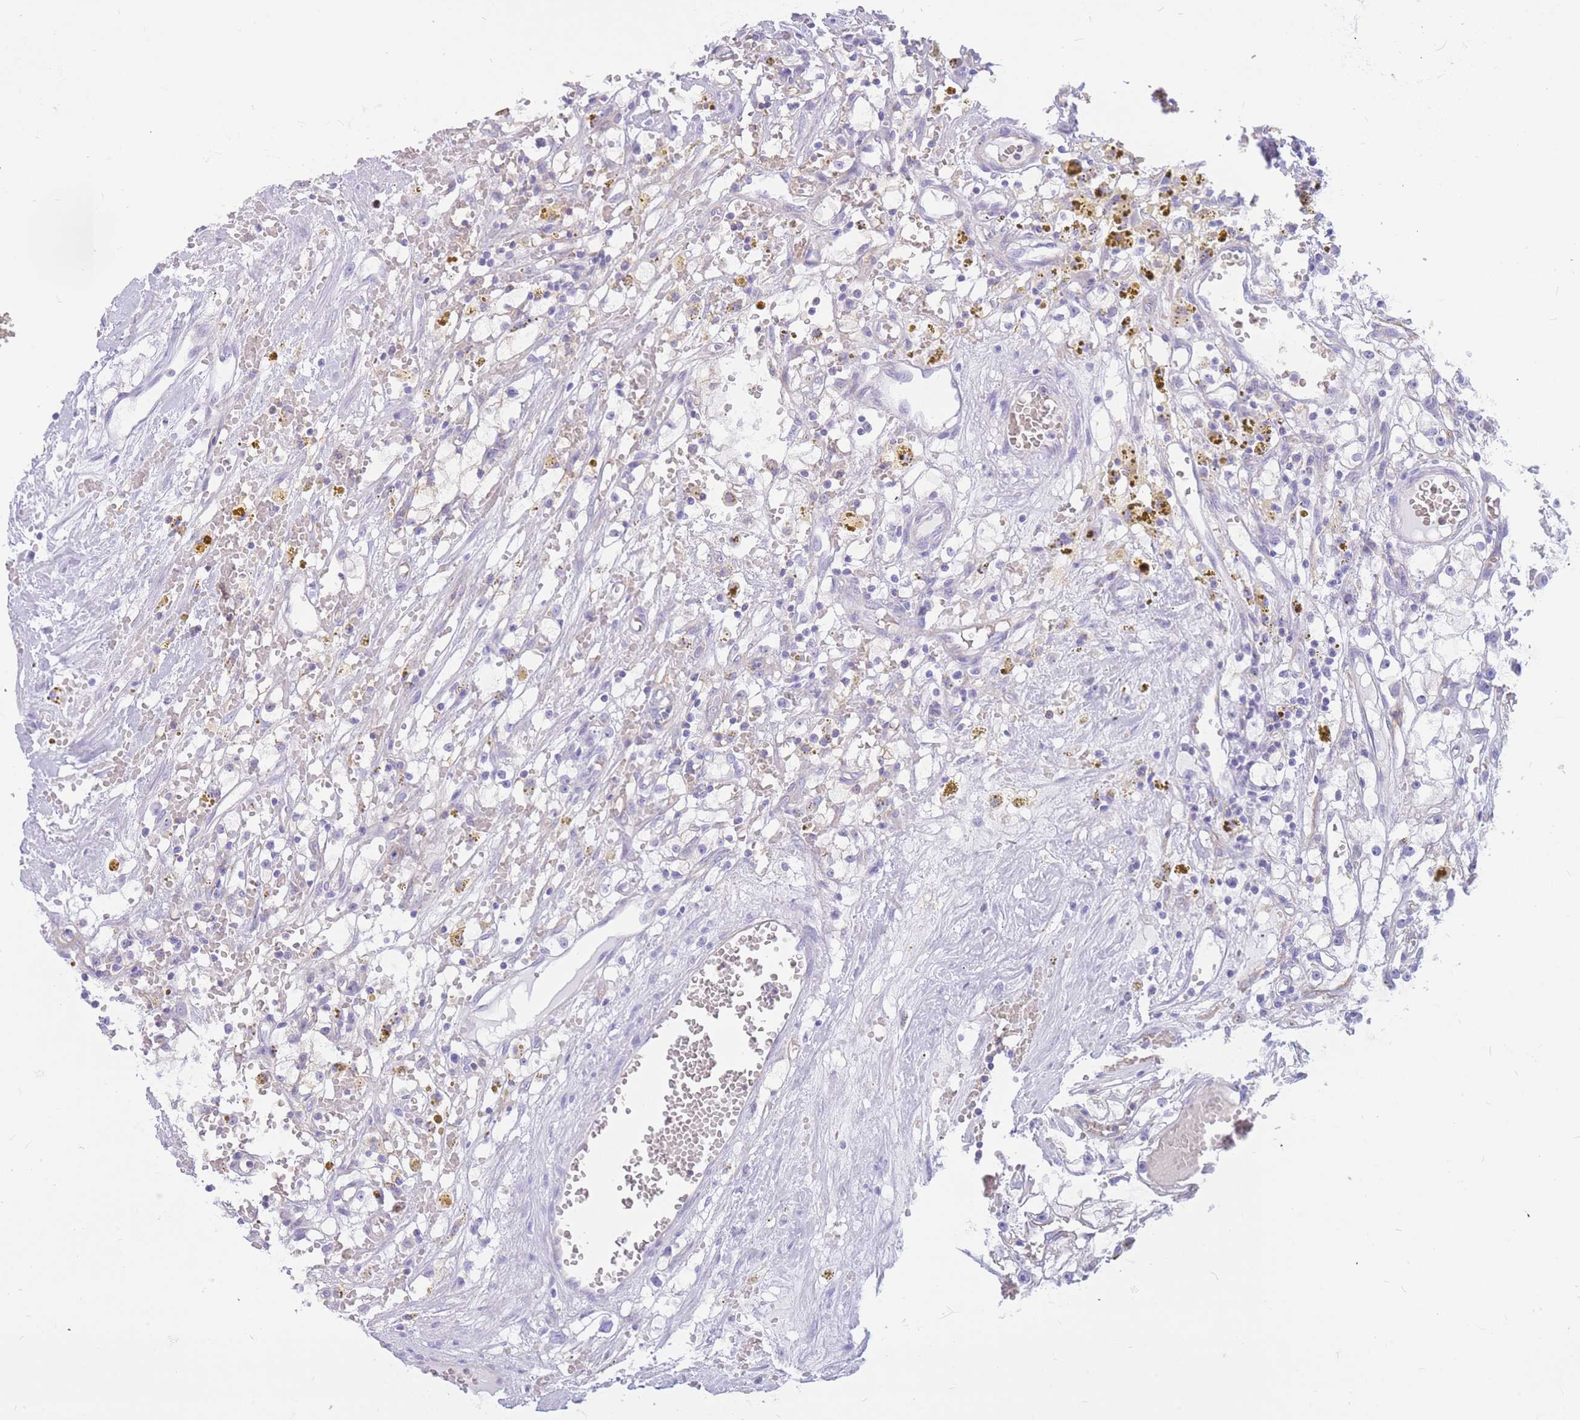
{"staining": {"intensity": "negative", "quantity": "none", "location": "none"}, "tissue": "renal cancer", "cell_type": "Tumor cells", "image_type": "cancer", "snomed": [{"axis": "morphology", "description": "Adenocarcinoma, NOS"}, {"axis": "topography", "description": "Kidney"}], "caption": "Immunohistochemistry image of neoplastic tissue: human adenocarcinoma (renal) stained with DAB displays no significant protein positivity in tumor cells.", "gene": "ADD2", "patient": {"sex": "male", "age": 56}}